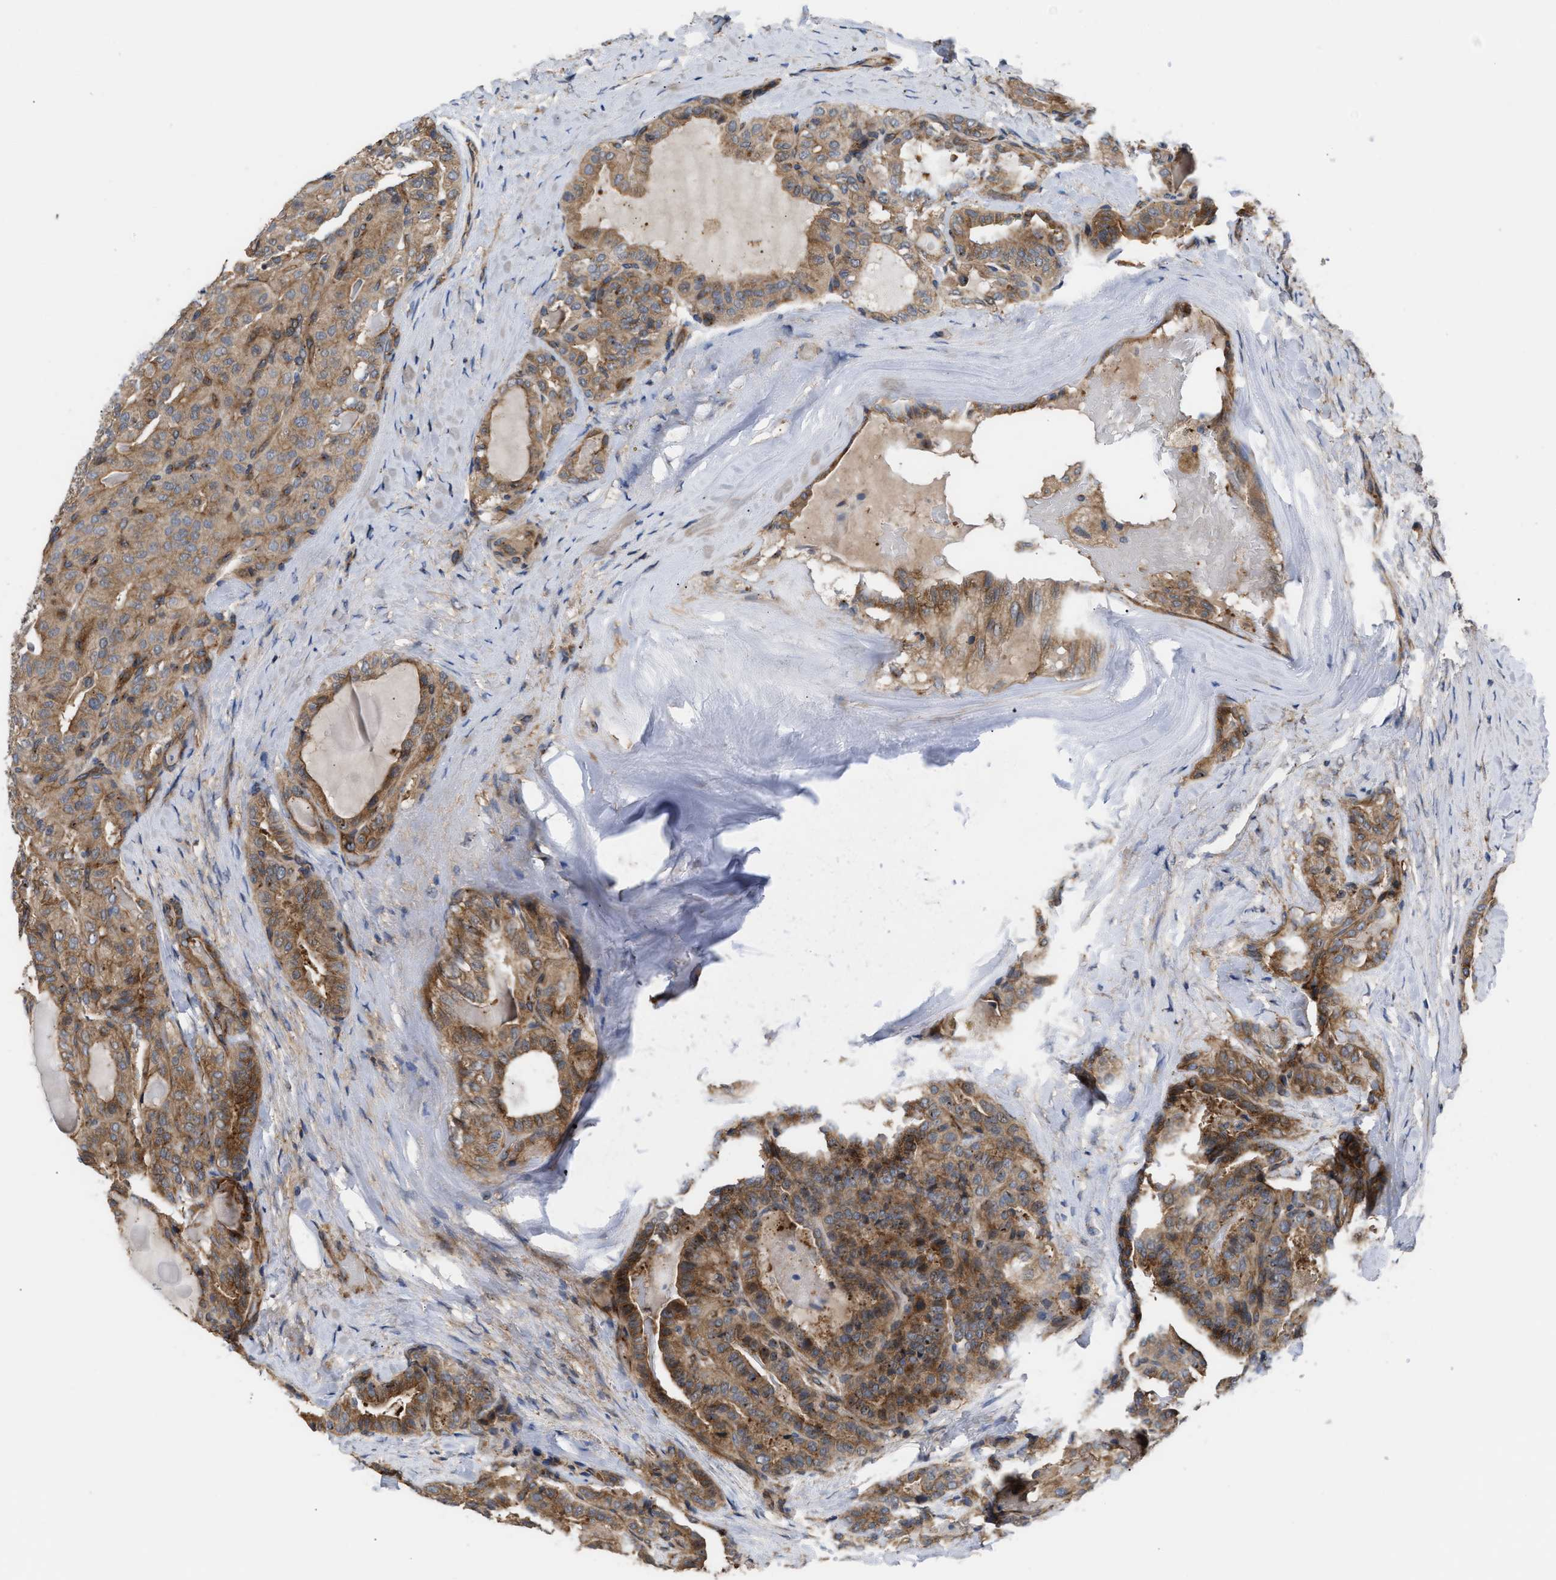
{"staining": {"intensity": "moderate", "quantity": ">75%", "location": "cytoplasmic/membranous"}, "tissue": "thyroid cancer", "cell_type": "Tumor cells", "image_type": "cancer", "snomed": [{"axis": "morphology", "description": "Papillary adenocarcinoma, NOS"}, {"axis": "topography", "description": "Thyroid gland"}], "caption": "Thyroid papillary adenocarcinoma stained with a protein marker shows moderate staining in tumor cells.", "gene": "LAPTM4B", "patient": {"sex": "male", "age": 77}}